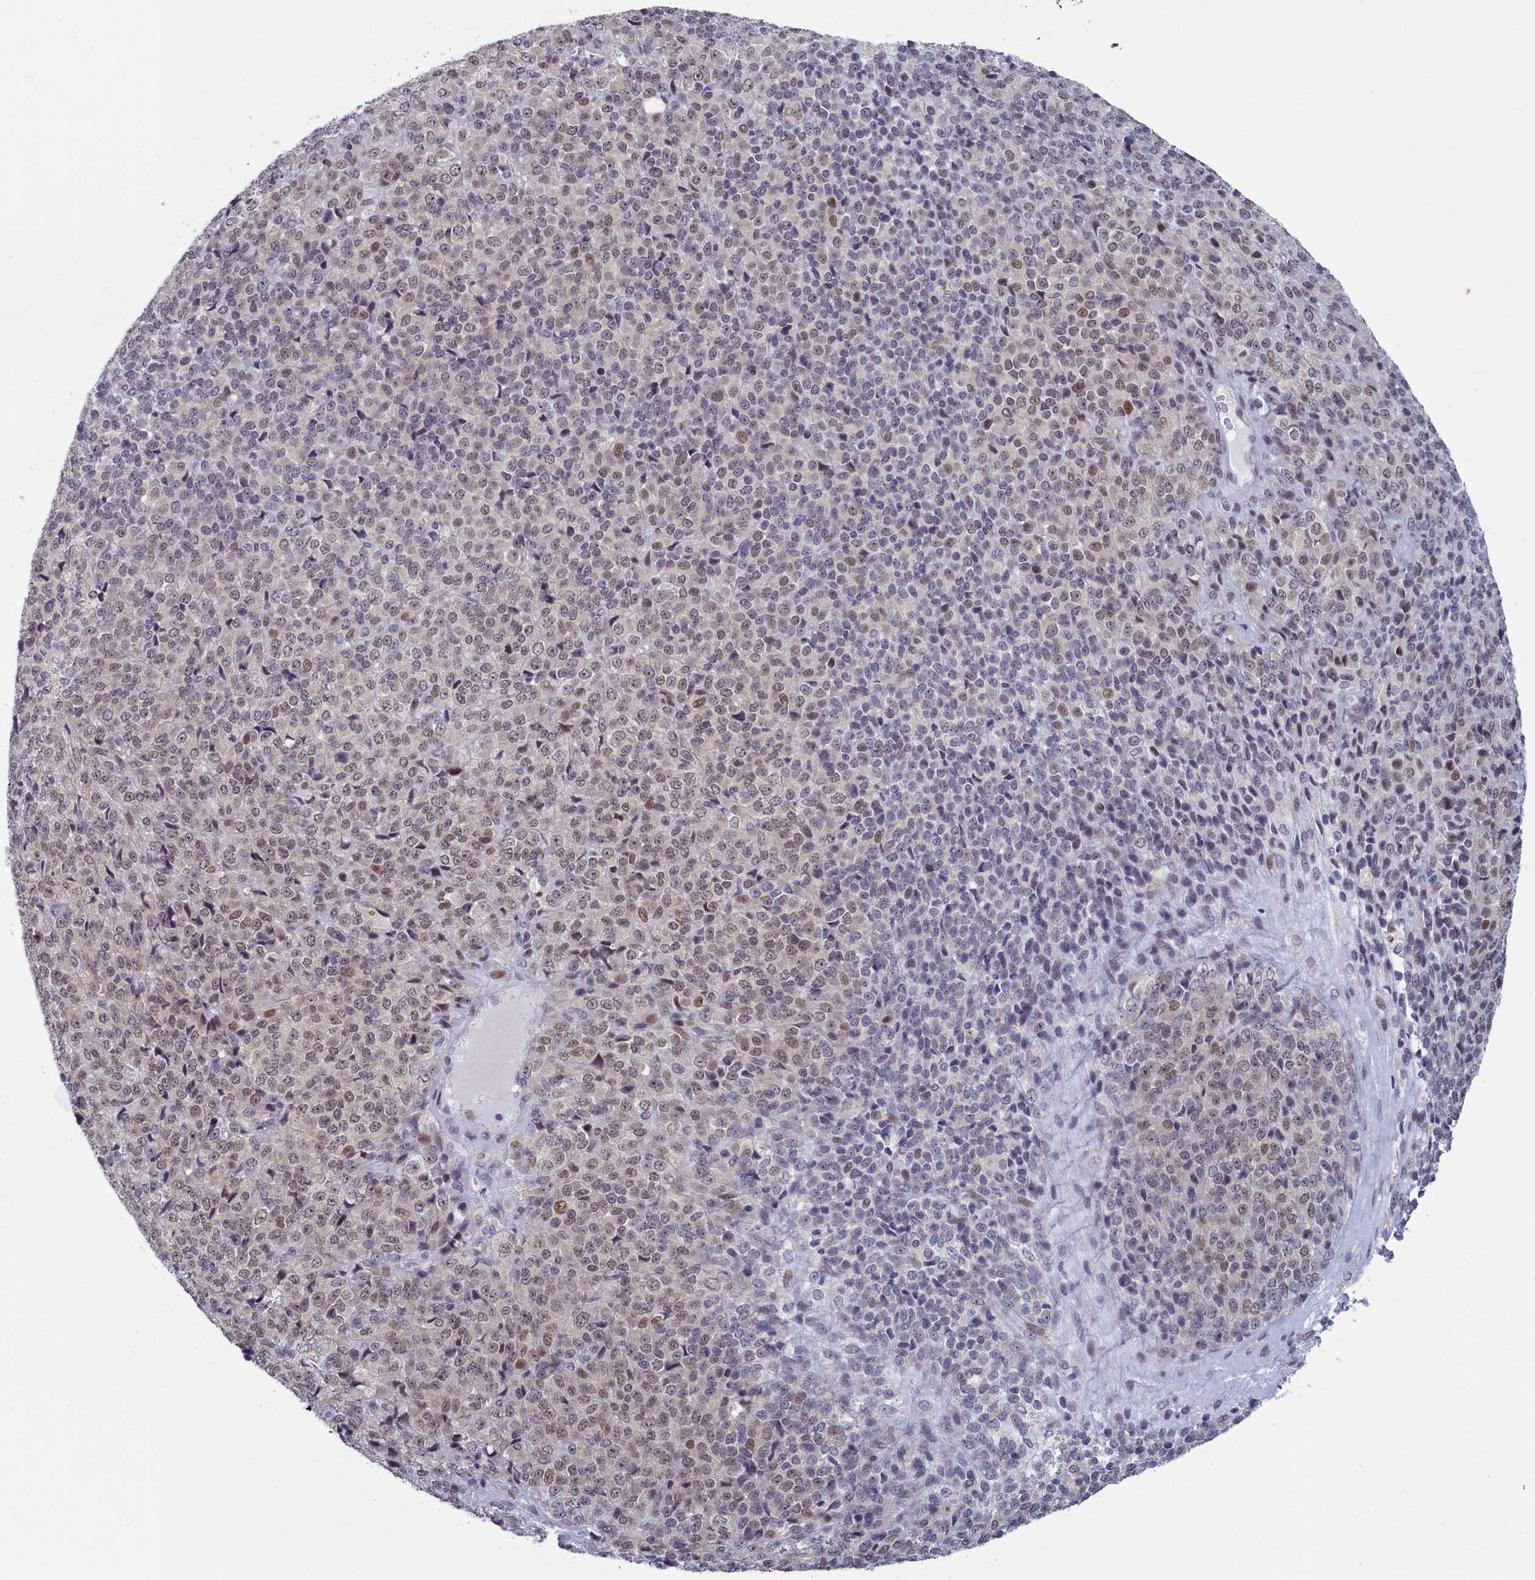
{"staining": {"intensity": "weak", "quantity": "25%-75%", "location": "nuclear"}, "tissue": "melanoma", "cell_type": "Tumor cells", "image_type": "cancer", "snomed": [{"axis": "morphology", "description": "Malignant melanoma, Metastatic site"}, {"axis": "topography", "description": "Brain"}], "caption": "This is a histology image of immunohistochemistry (IHC) staining of malignant melanoma (metastatic site), which shows weak expression in the nuclear of tumor cells.", "gene": "ATF7IP2", "patient": {"sex": "female", "age": 56}}